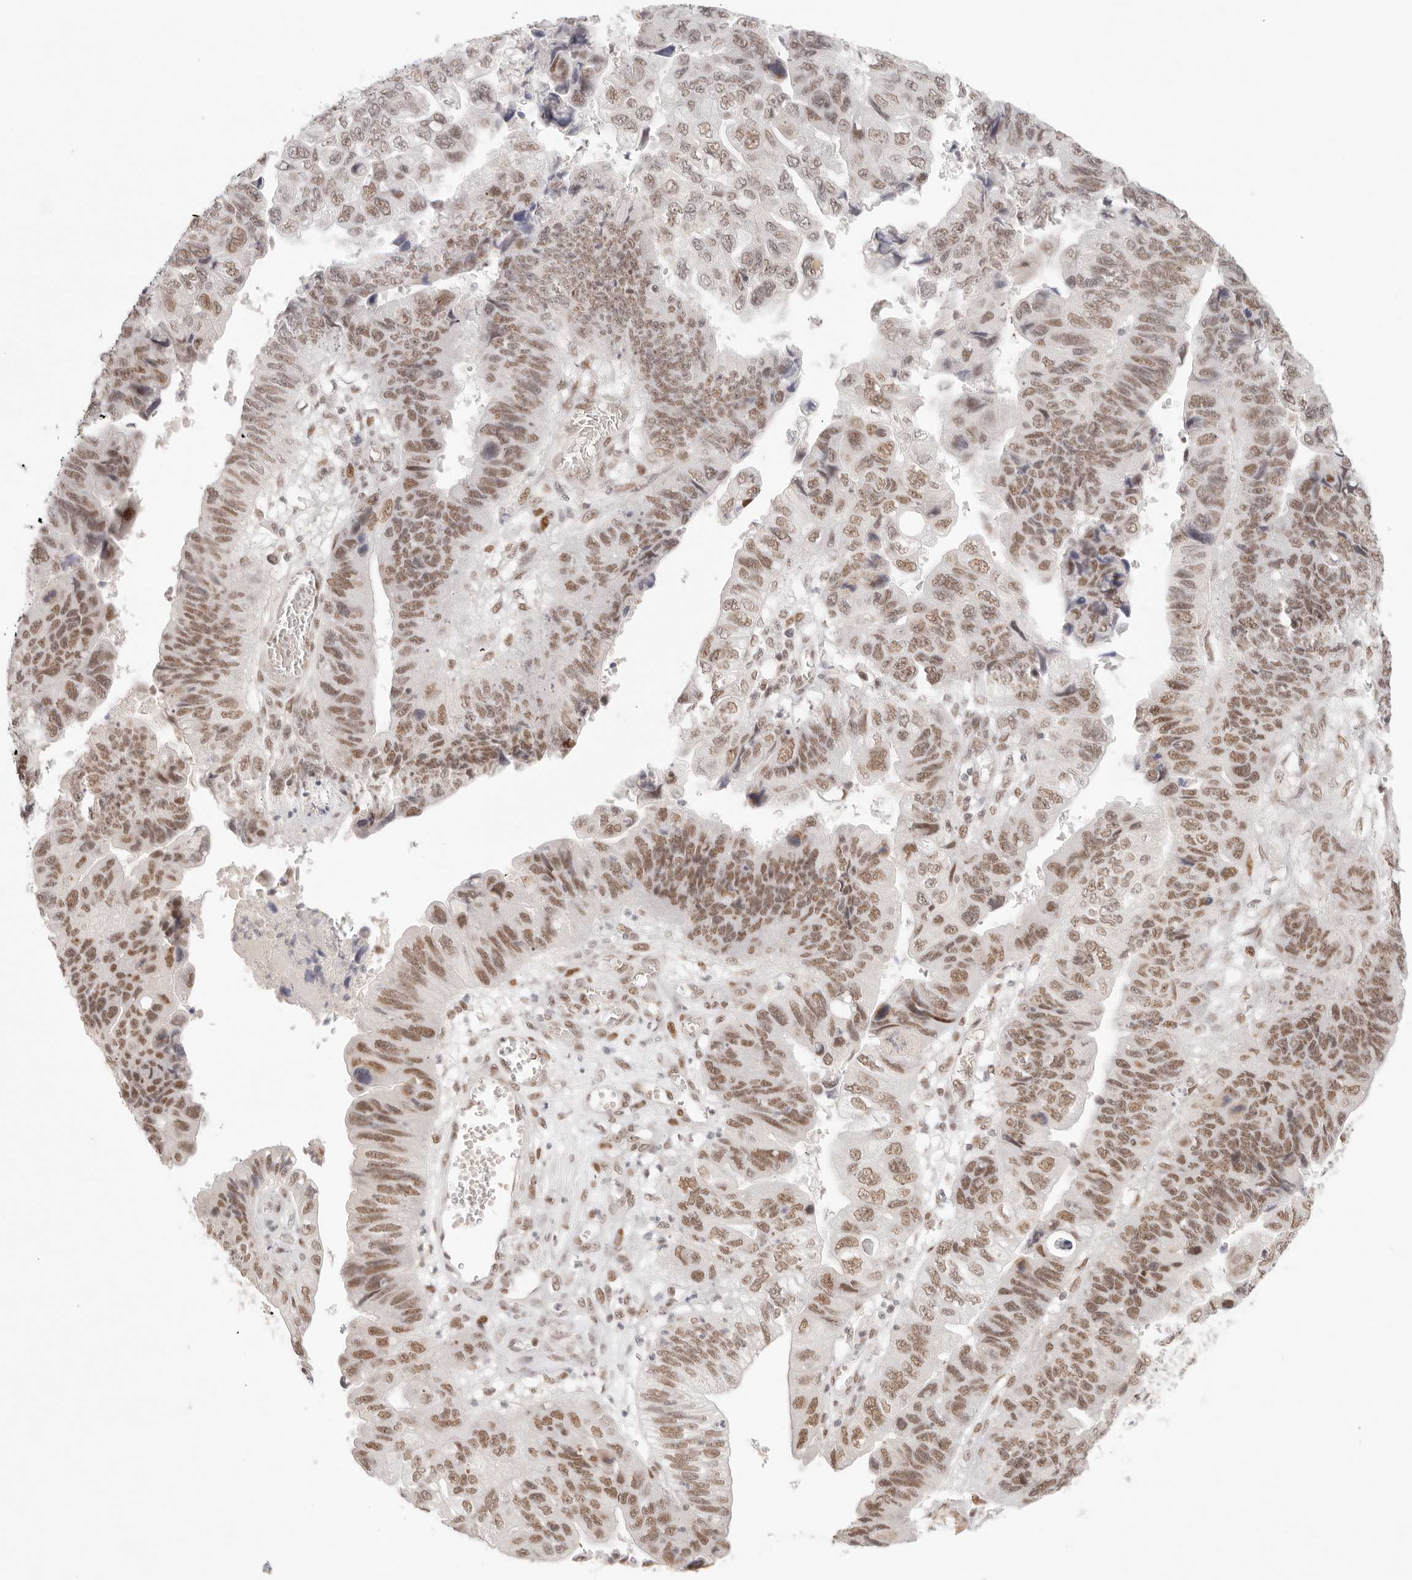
{"staining": {"intensity": "moderate", "quantity": ">75%", "location": "nuclear"}, "tissue": "stomach cancer", "cell_type": "Tumor cells", "image_type": "cancer", "snomed": [{"axis": "morphology", "description": "Adenocarcinoma, NOS"}, {"axis": "topography", "description": "Stomach"}], "caption": "Stomach cancer (adenocarcinoma) tissue shows moderate nuclear expression in approximately >75% of tumor cells", "gene": "HOXC5", "patient": {"sex": "male", "age": 59}}